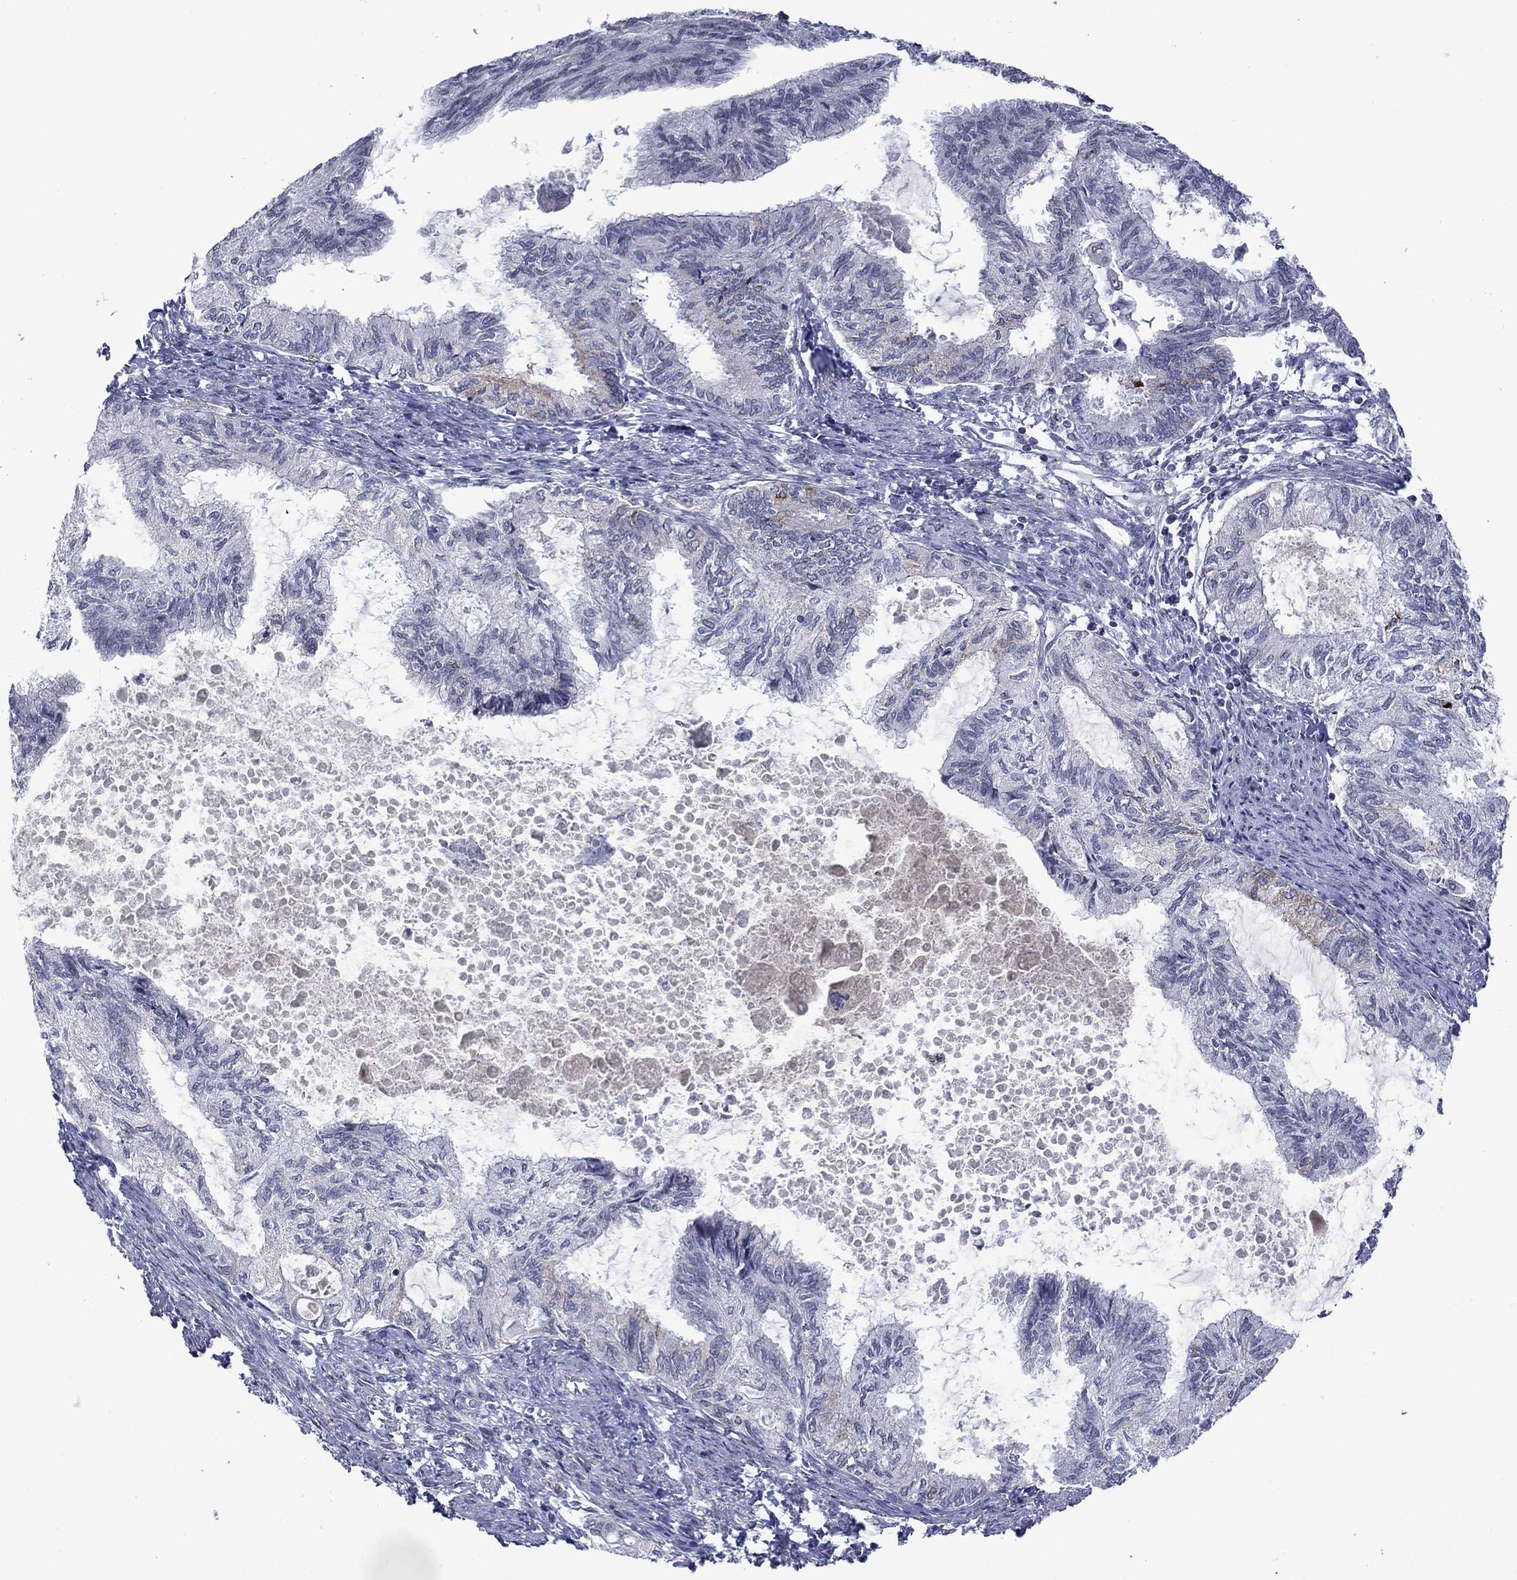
{"staining": {"intensity": "negative", "quantity": "none", "location": "none"}, "tissue": "endometrial cancer", "cell_type": "Tumor cells", "image_type": "cancer", "snomed": [{"axis": "morphology", "description": "Adenocarcinoma, NOS"}, {"axis": "topography", "description": "Endometrium"}], "caption": "Immunohistochemistry image of human endometrial cancer (adenocarcinoma) stained for a protein (brown), which shows no expression in tumor cells.", "gene": "KCNJ16", "patient": {"sex": "female", "age": 86}}